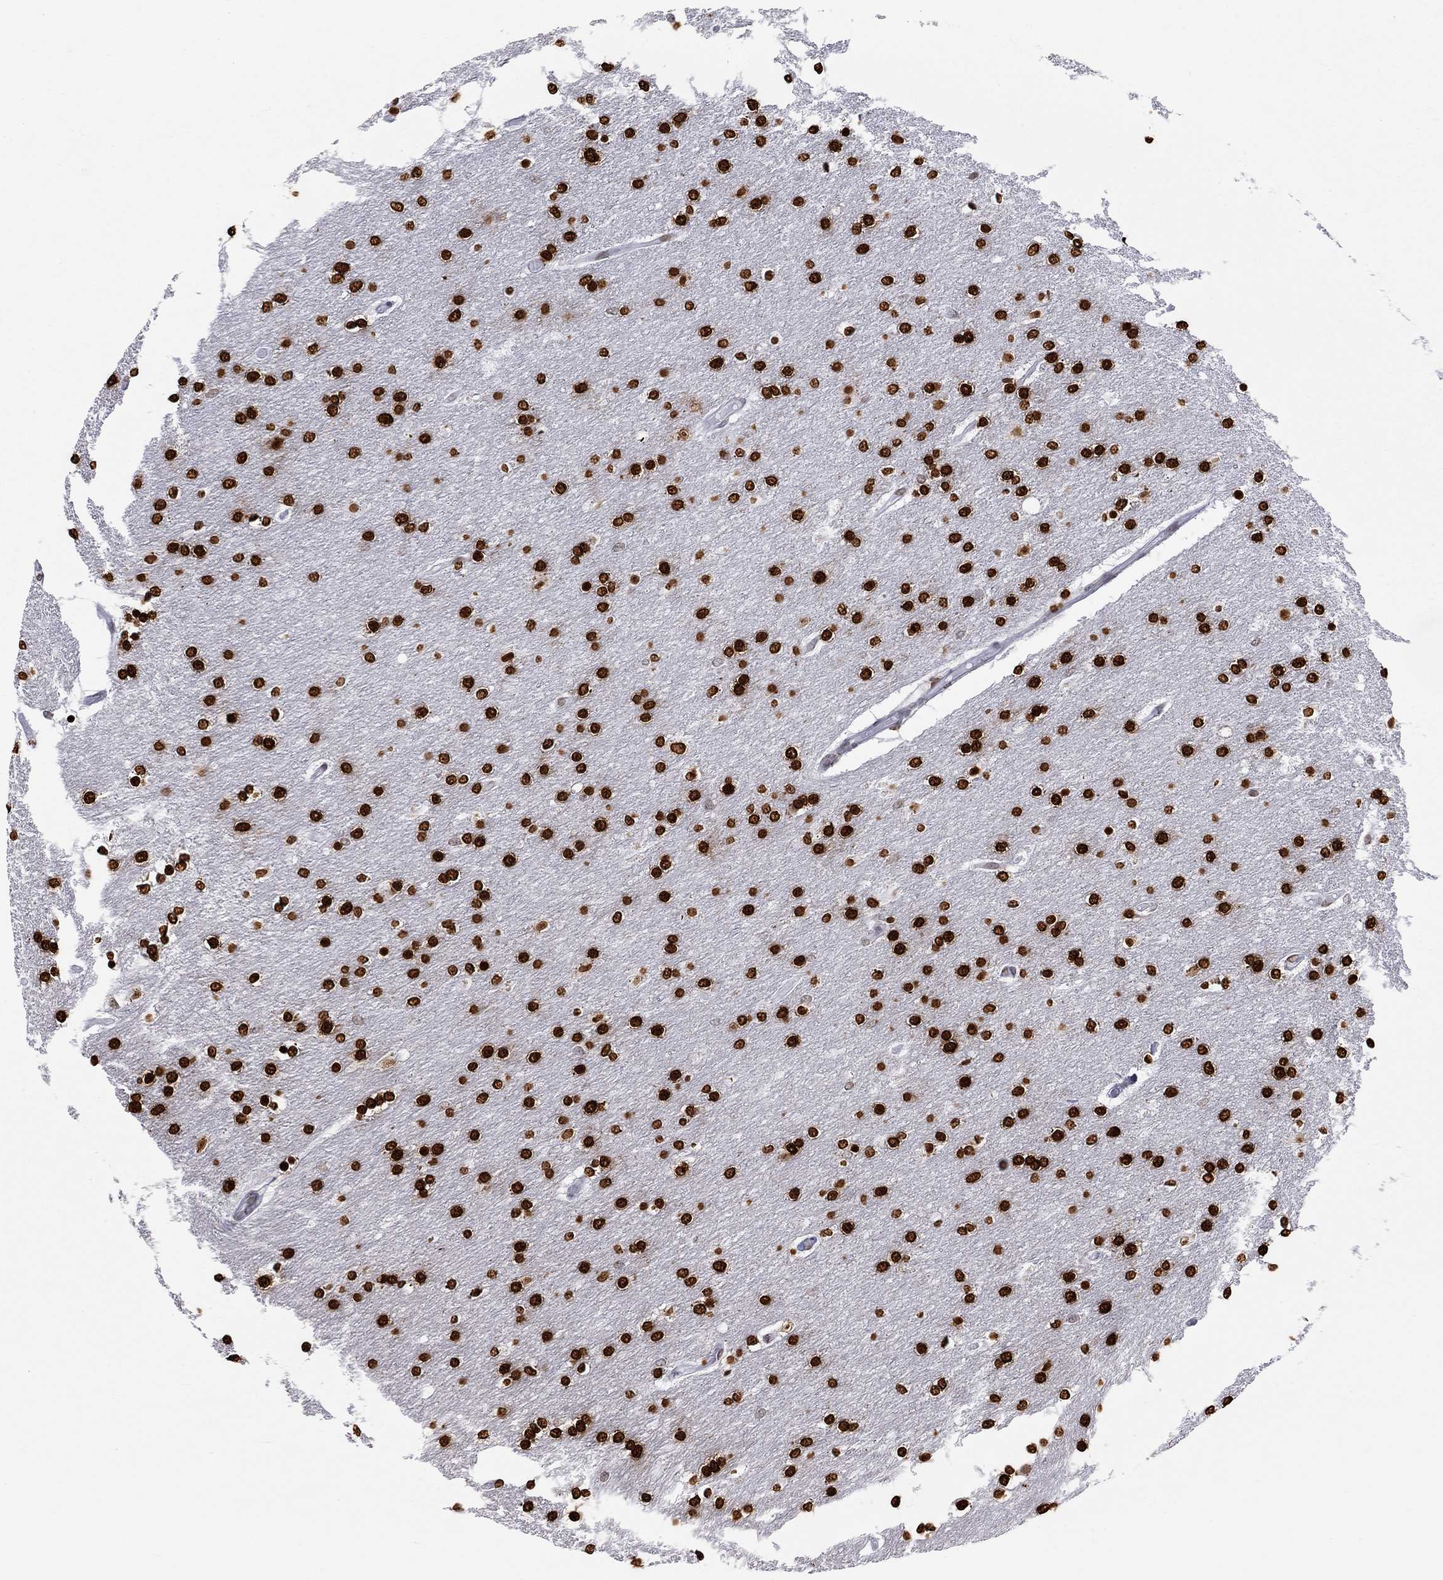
{"staining": {"intensity": "strong", "quantity": ">75%", "location": "nuclear"}, "tissue": "glioma", "cell_type": "Tumor cells", "image_type": "cancer", "snomed": [{"axis": "morphology", "description": "Glioma, malignant, High grade"}, {"axis": "topography", "description": "Brain"}], "caption": "There is high levels of strong nuclear staining in tumor cells of glioma, as demonstrated by immunohistochemical staining (brown color).", "gene": "H2AX", "patient": {"sex": "female", "age": 61}}